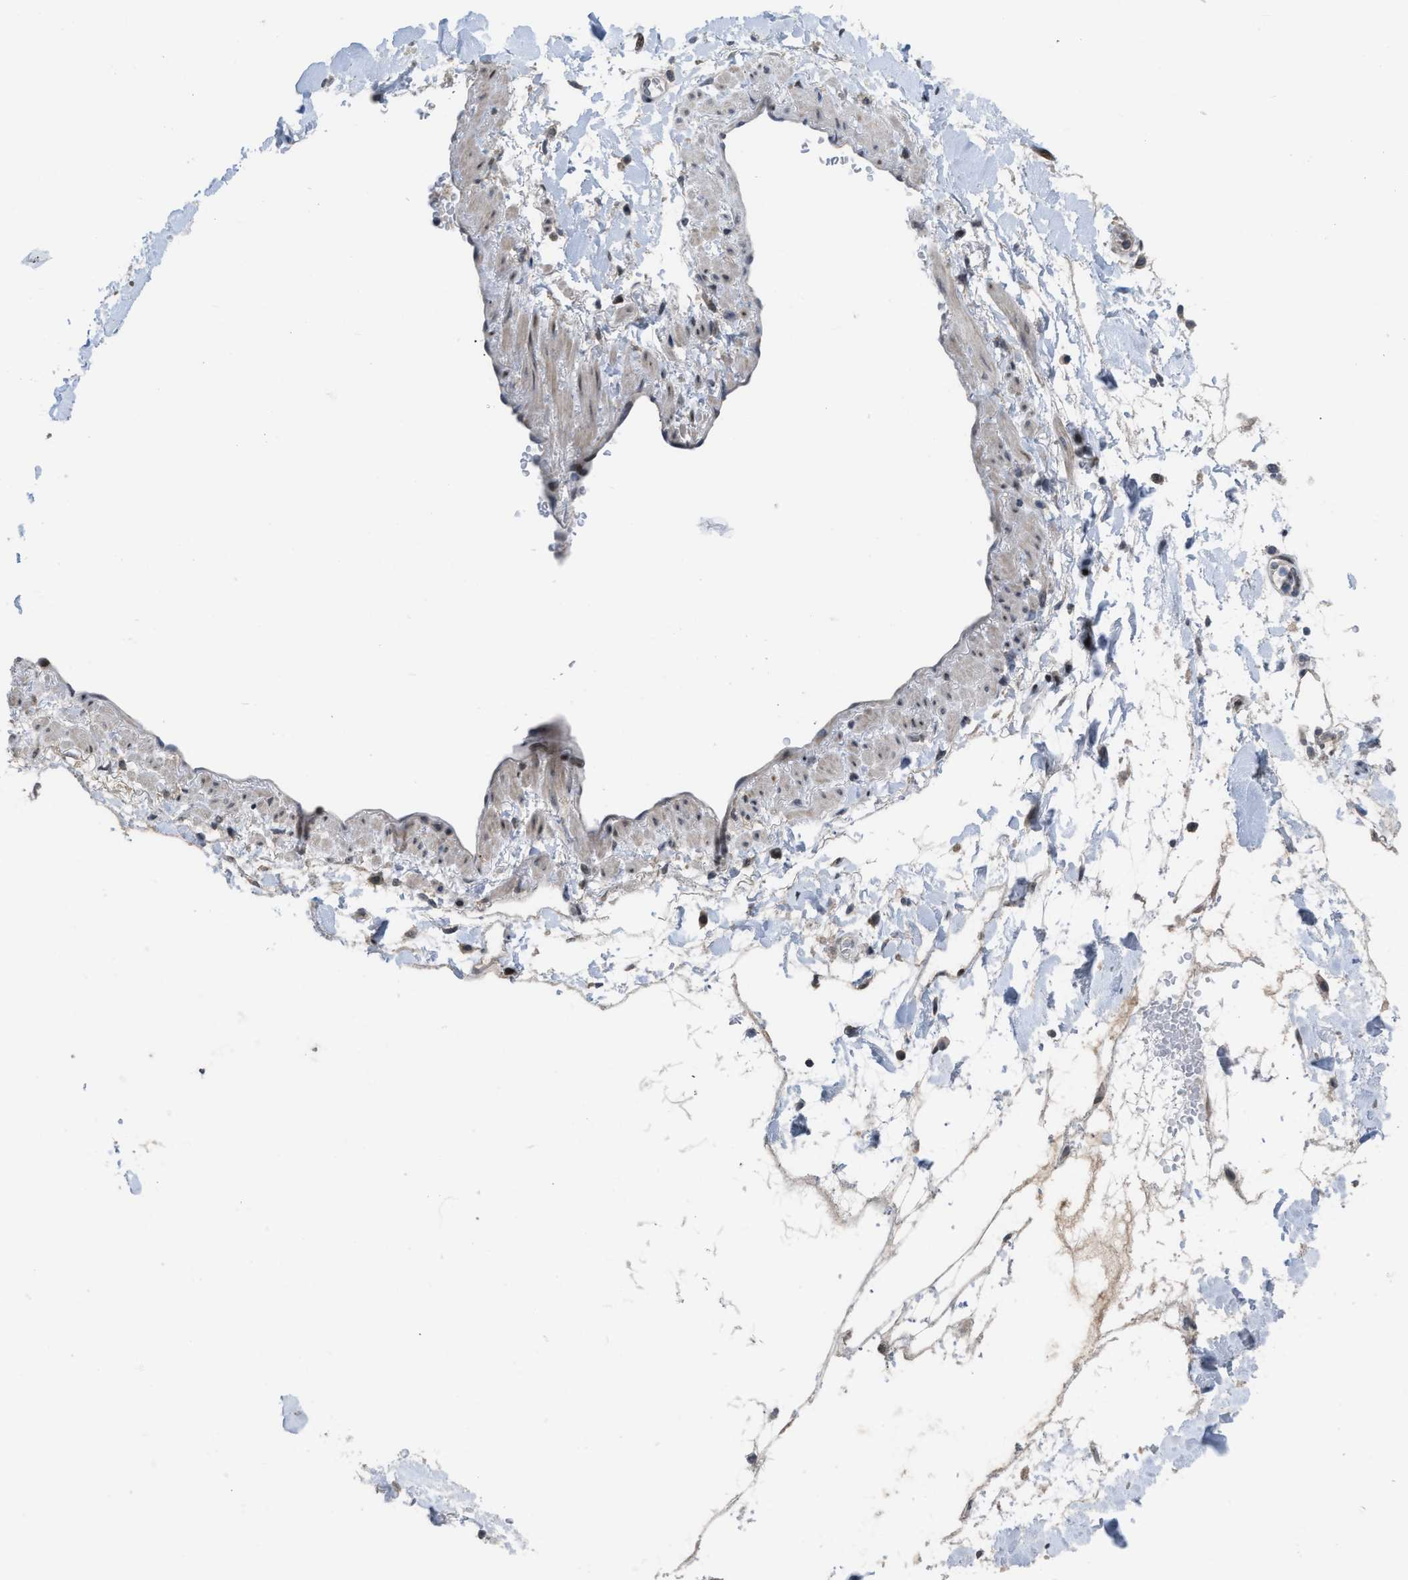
{"staining": {"intensity": "negative", "quantity": "none", "location": "none"}, "tissue": "adipose tissue", "cell_type": "Adipocytes", "image_type": "normal", "snomed": [{"axis": "morphology", "description": "Normal tissue, NOS"}, {"axis": "morphology", "description": "Adenocarcinoma, NOS"}, {"axis": "topography", "description": "Duodenum"}, {"axis": "topography", "description": "Peripheral nerve tissue"}], "caption": "Adipocytes are negative for protein expression in unremarkable human adipose tissue. (DAB (3,3'-diaminobenzidine) IHC with hematoxylin counter stain).", "gene": "SETDB1", "patient": {"sex": "female", "age": 60}}